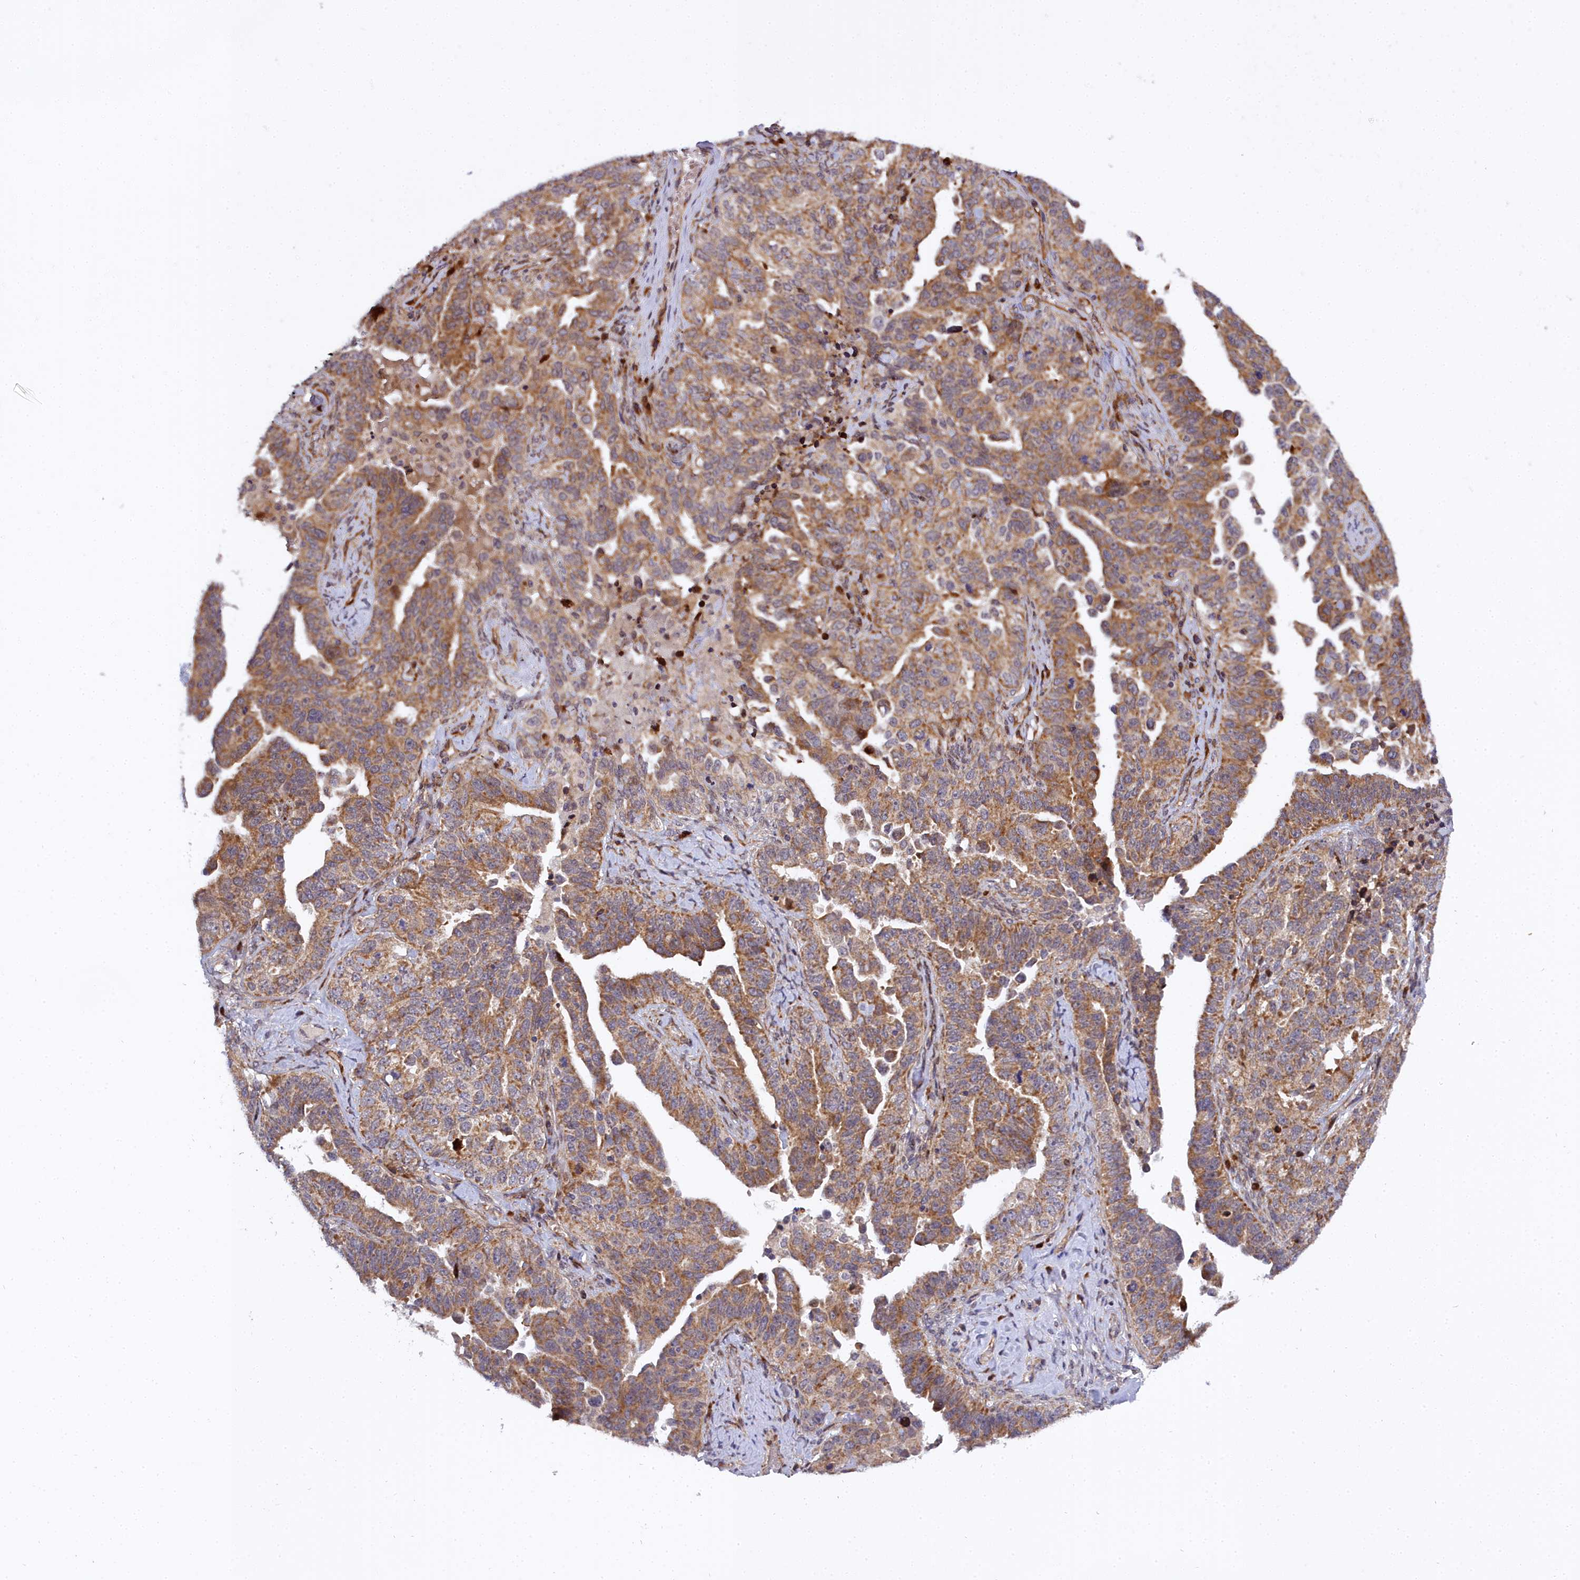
{"staining": {"intensity": "moderate", "quantity": ">75%", "location": "cytoplasmic/membranous"}, "tissue": "ovarian cancer", "cell_type": "Tumor cells", "image_type": "cancer", "snomed": [{"axis": "morphology", "description": "Carcinoma, endometroid"}, {"axis": "topography", "description": "Ovary"}], "caption": "Ovarian cancer was stained to show a protein in brown. There is medium levels of moderate cytoplasmic/membranous expression in about >75% of tumor cells.", "gene": "MRPS11", "patient": {"sex": "female", "age": 62}}